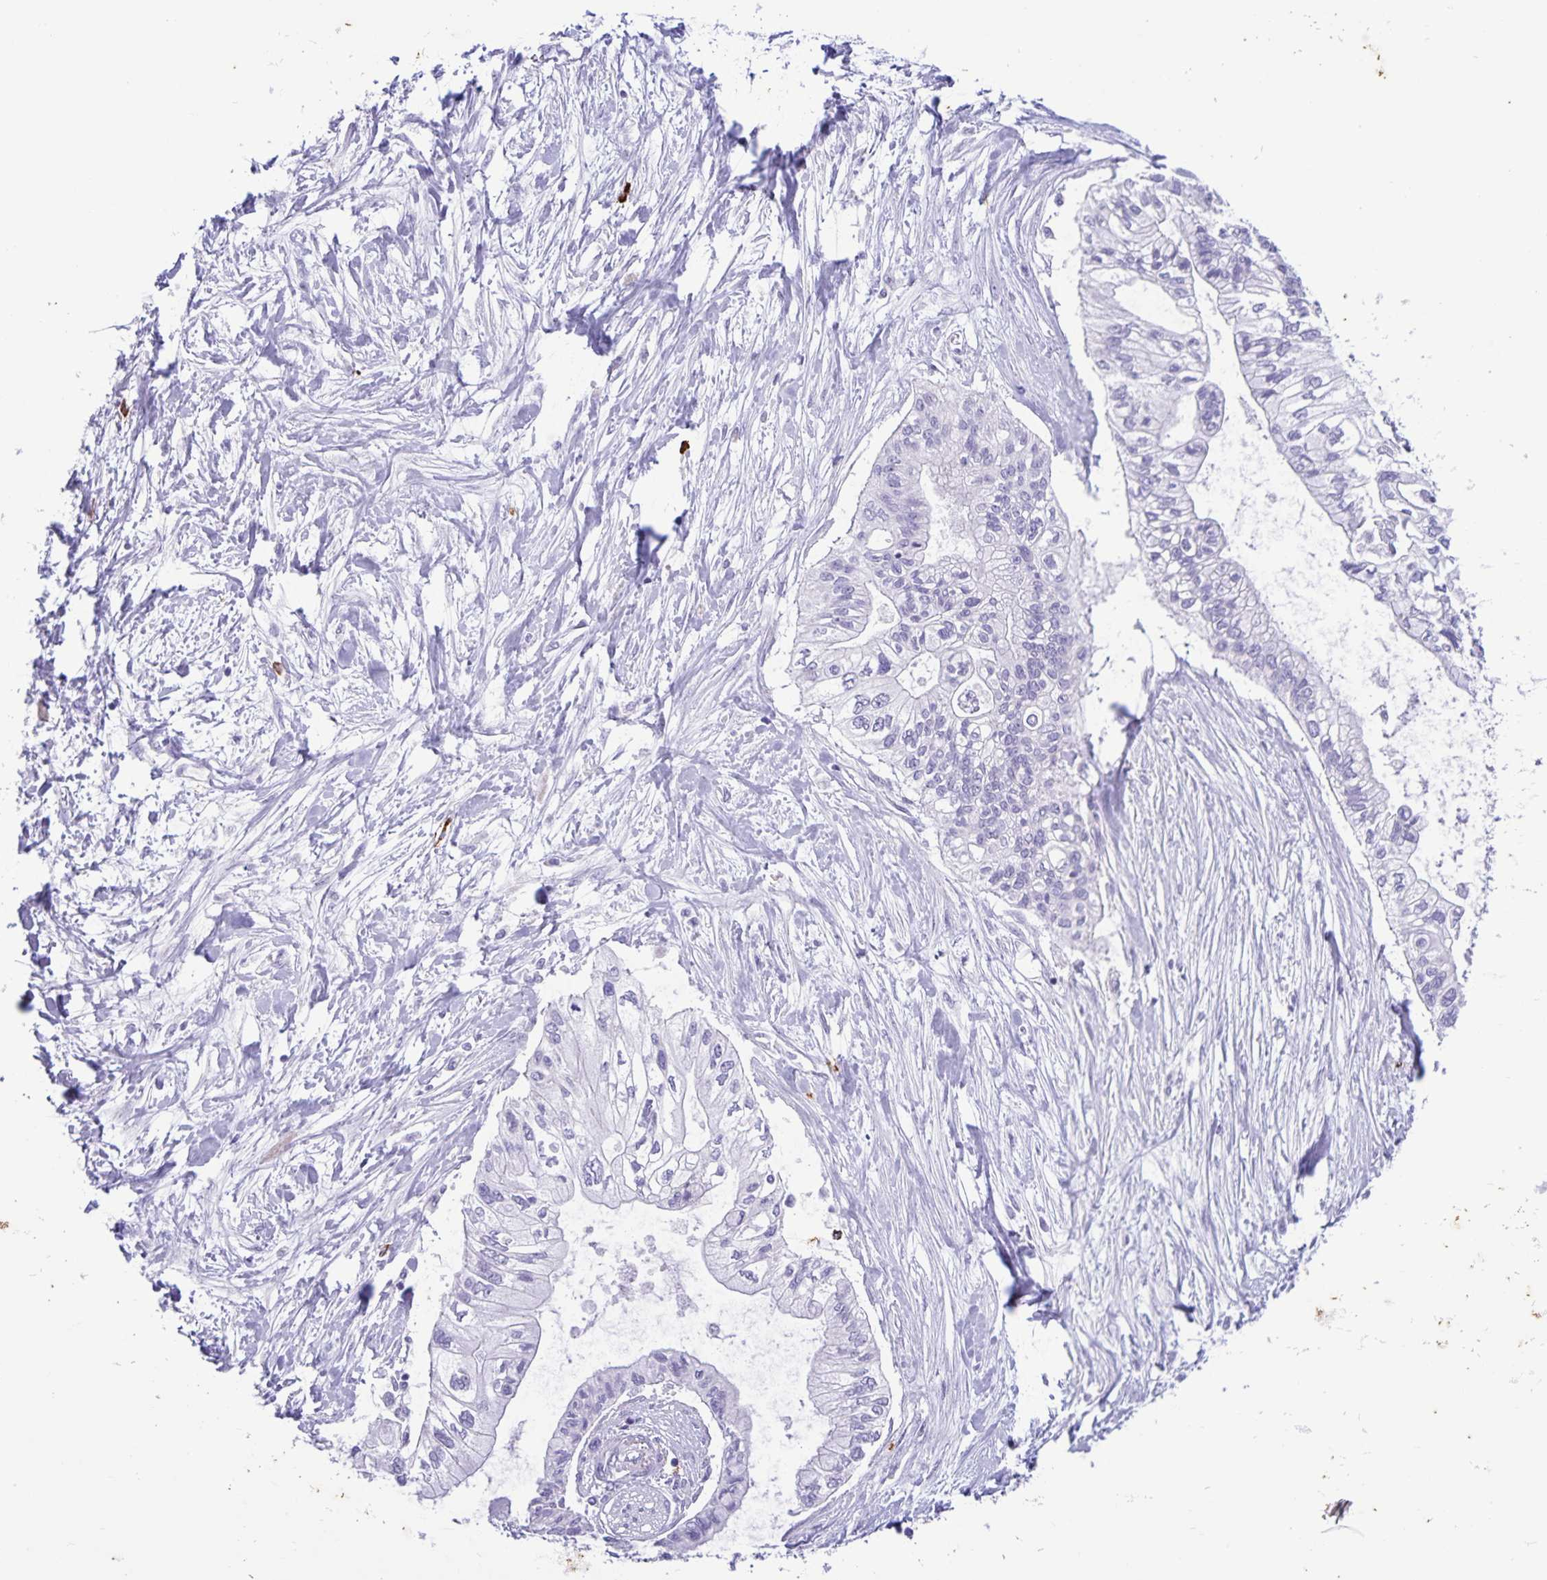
{"staining": {"intensity": "negative", "quantity": "none", "location": "none"}, "tissue": "pancreatic cancer", "cell_type": "Tumor cells", "image_type": "cancer", "snomed": [{"axis": "morphology", "description": "Adenocarcinoma, NOS"}, {"axis": "topography", "description": "Pancreas"}], "caption": "Photomicrograph shows no protein positivity in tumor cells of pancreatic cancer tissue. Brightfield microscopy of IHC stained with DAB (3,3'-diaminobenzidine) (brown) and hematoxylin (blue), captured at high magnification.", "gene": "IBTK", "patient": {"sex": "female", "age": 77}}